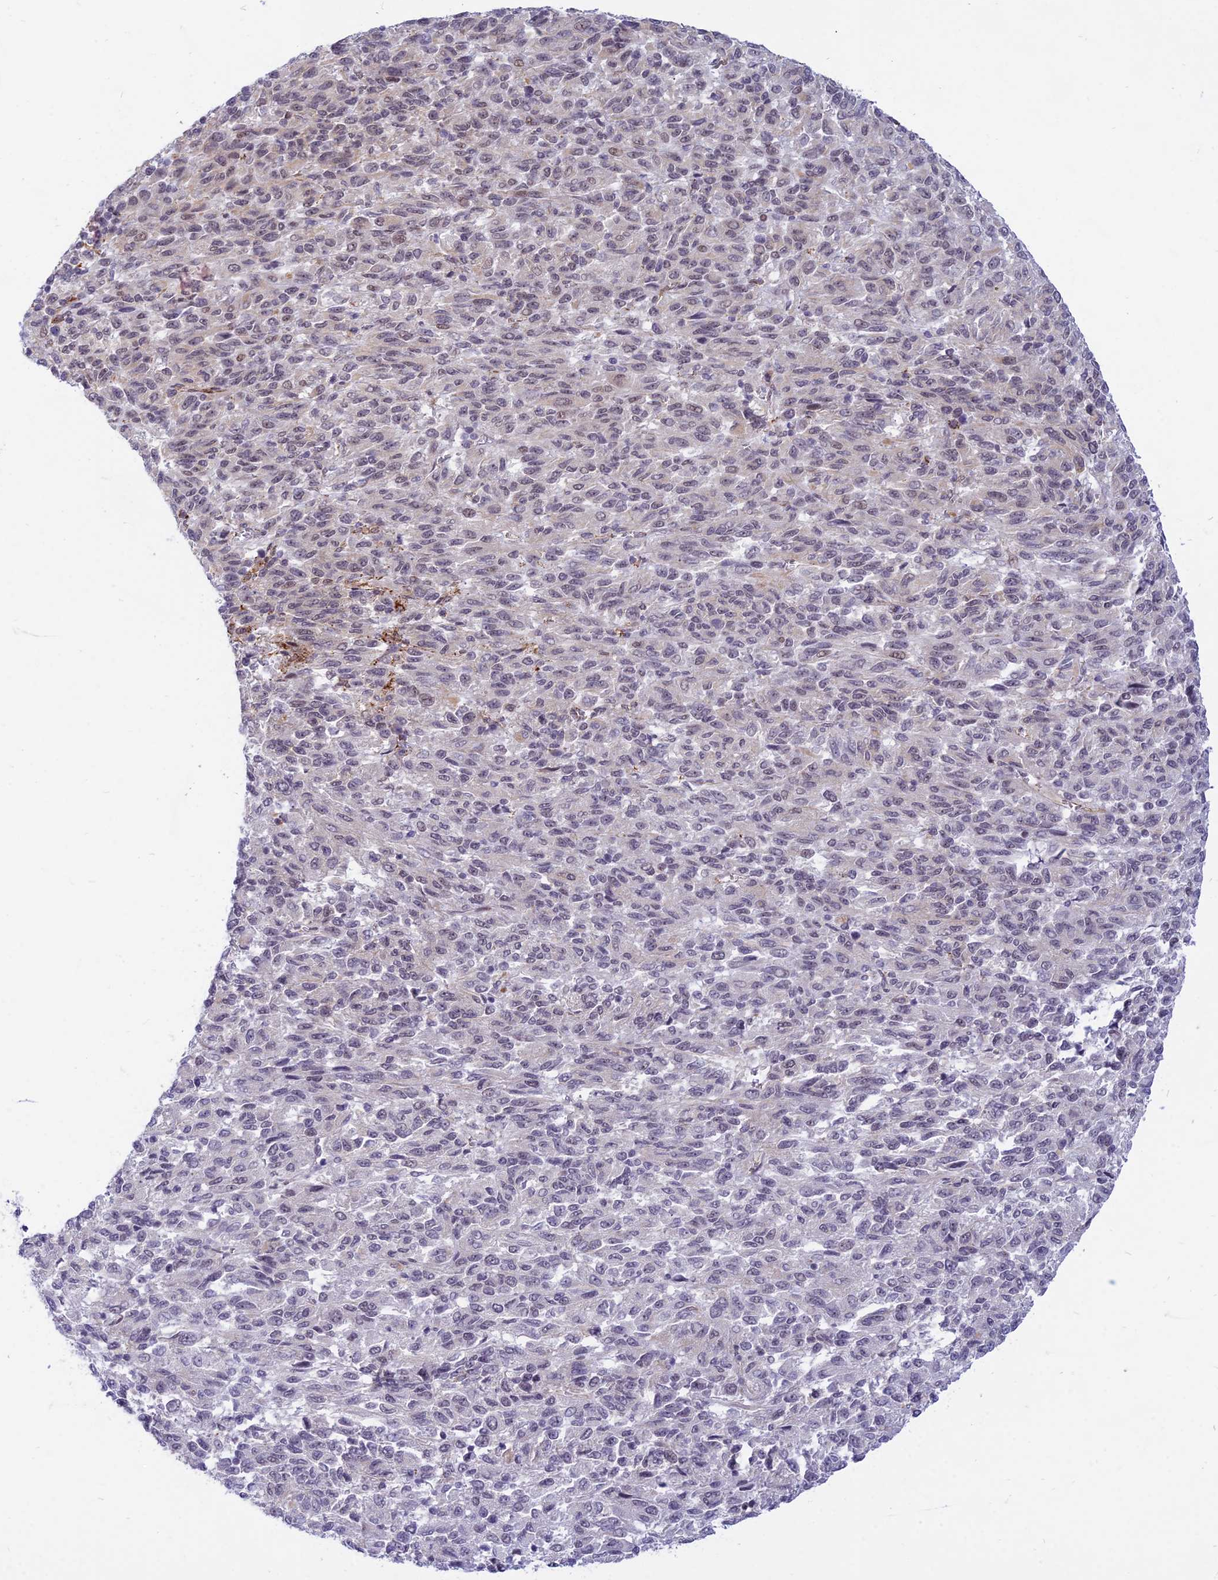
{"staining": {"intensity": "negative", "quantity": "none", "location": "none"}, "tissue": "melanoma", "cell_type": "Tumor cells", "image_type": "cancer", "snomed": [{"axis": "morphology", "description": "Malignant melanoma, Metastatic site"}, {"axis": "topography", "description": "Lung"}], "caption": "The micrograph exhibits no significant expression in tumor cells of melanoma.", "gene": "SAPCD2", "patient": {"sex": "male", "age": 64}}